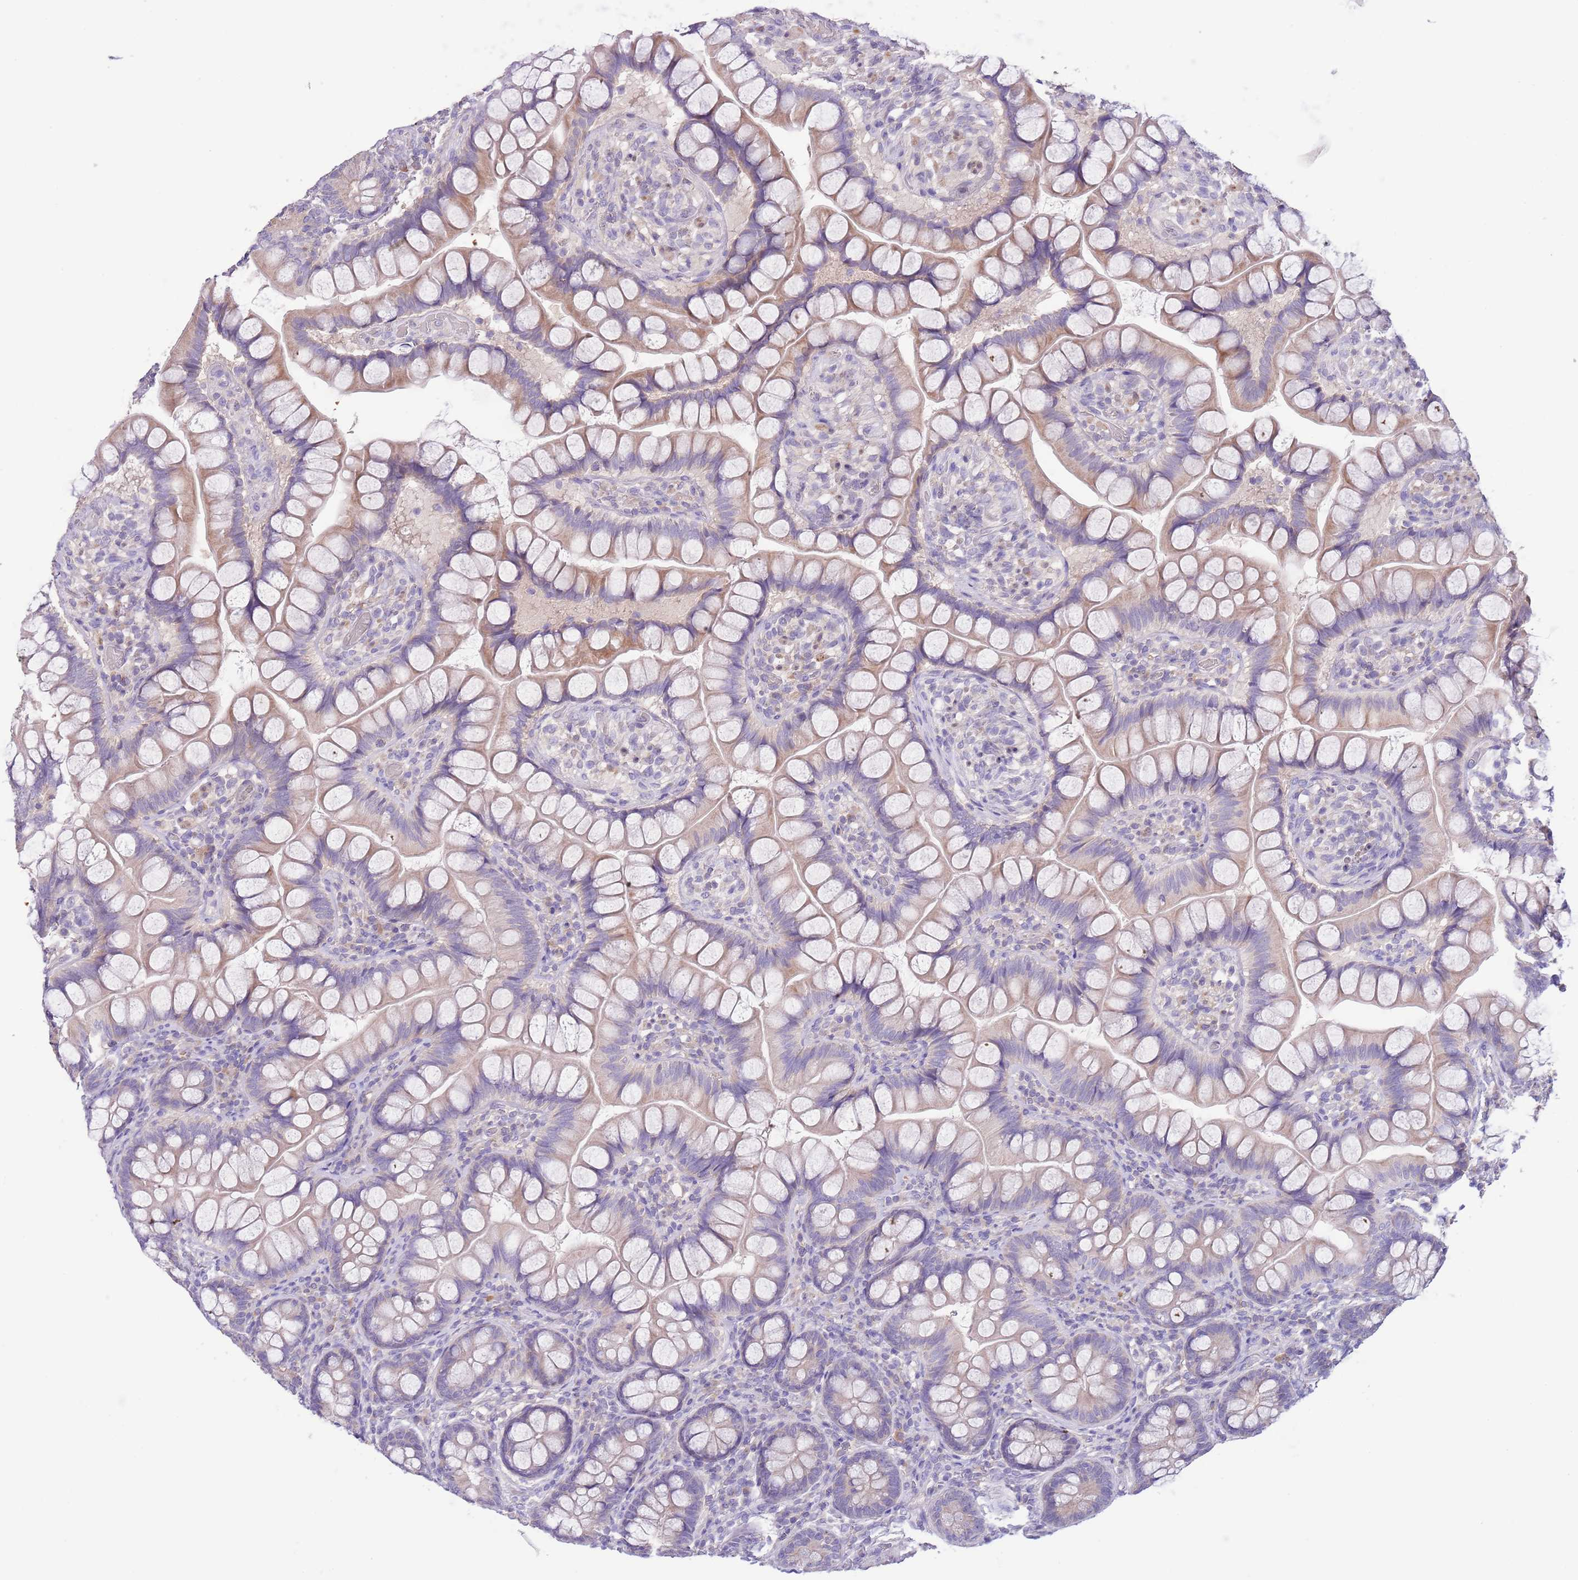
{"staining": {"intensity": "weak", "quantity": "25%-75%", "location": "cytoplasmic/membranous"}, "tissue": "small intestine", "cell_type": "Glandular cells", "image_type": "normal", "snomed": [{"axis": "morphology", "description": "Normal tissue, NOS"}, {"axis": "topography", "description": "Small intestine"}], "caption": "Human small intestine stained with a brown dye exhibits weak cytoplasmic/membranous positive staining in about 25%-75% of glandular cells.", "gene": "ZNF658", "patient": {"sex": "male", "age": 70}}